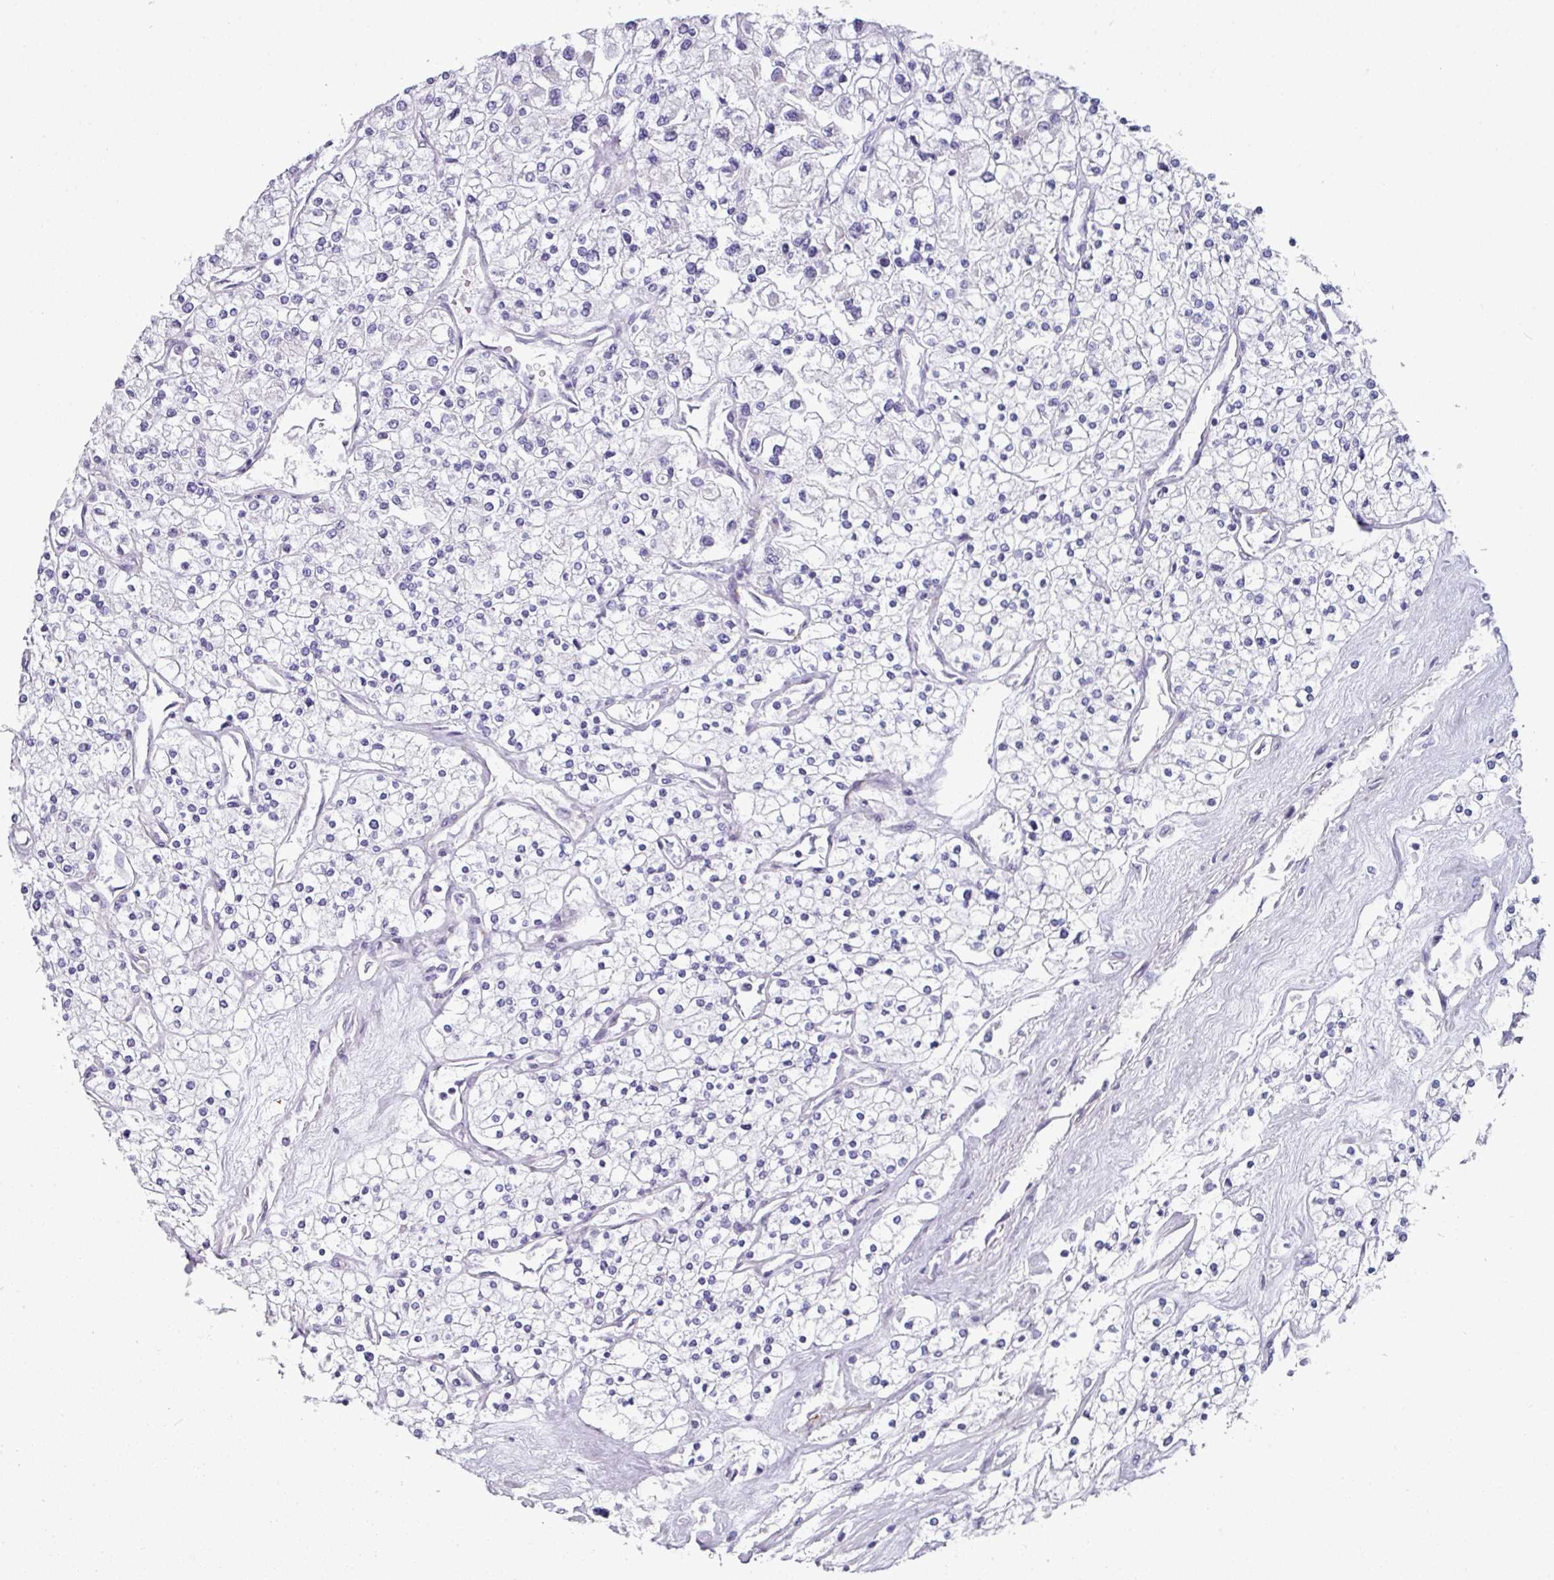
{"staining": {"intensity": "negative", "quantity": "none", "location": "none"}, "tissue": "renal cancer", "cell_type": "Tumor cells", "image_type": "cancer", "snomed": [{"axis": "morphology", "description": "Adenocarcinoma, NOS"}, {"axis": "topography", "description": "Kidney"}], "caption": "Immunohistochemical staining of human renal cancer reveals no significant expression in tumor cells.", "gene": "SLC17A7", "patient": {"sex": "male", "age": 80}}